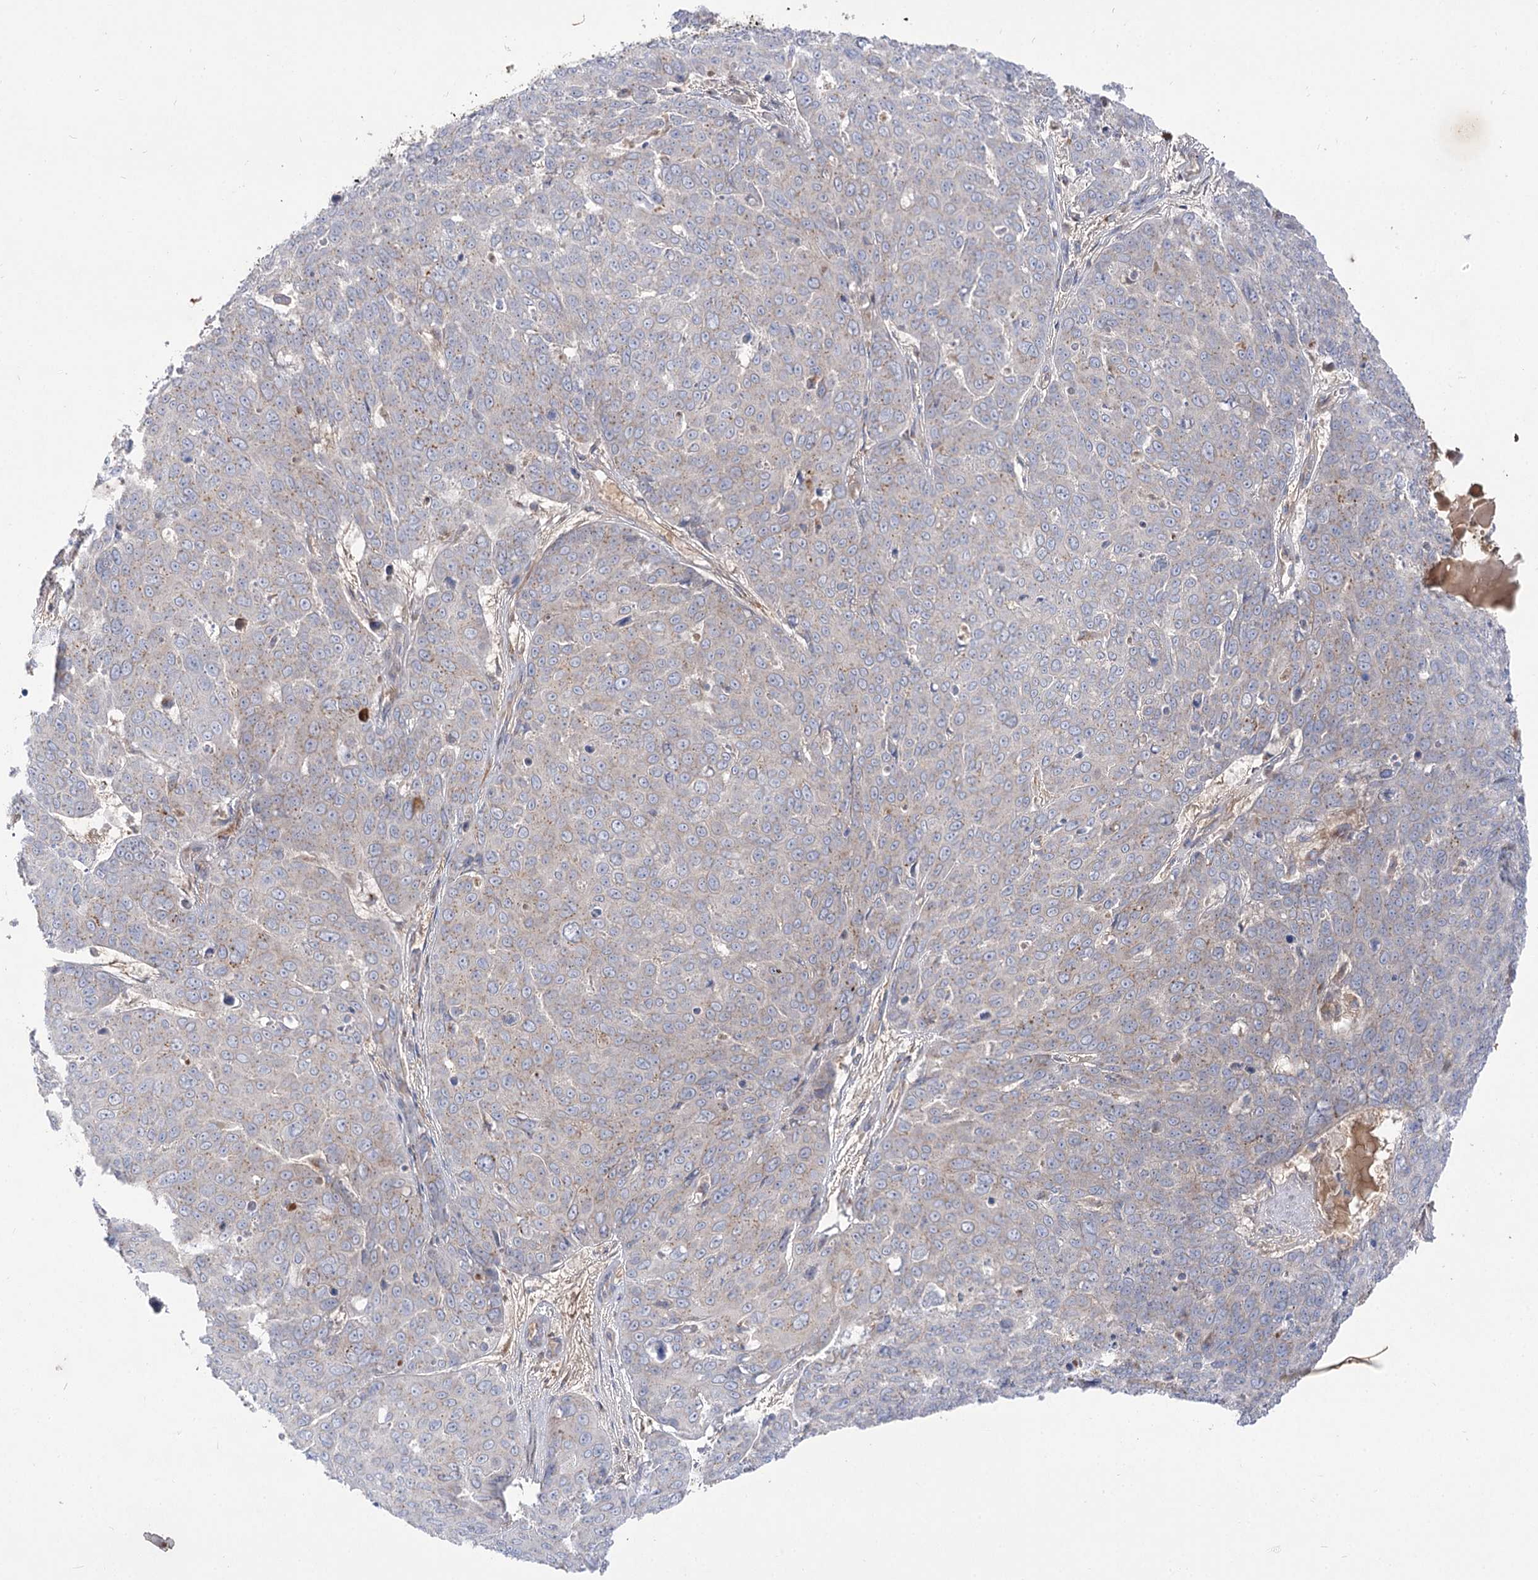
{"staining": {"intensity": "weak", "quantity": "25%-75%", "location": "cytoplasmic/membranous"}, "tissue": "skin cancer", "cell_type": "Tumor cells", "image_type": "cancer", "snomed": [{"axis": "morphology", "description": "Squamous cell carcinoma, NOS"}, {"axis": "topography", "description": "Skin"}], "caption": "Protein staining of skin cancer tissue shows weak cytoplasmic/membranous positivity in approximately 25%-75% of tumor cells.", "gene": "GBF1", "patient": {"sex": "male", "age": 71}}